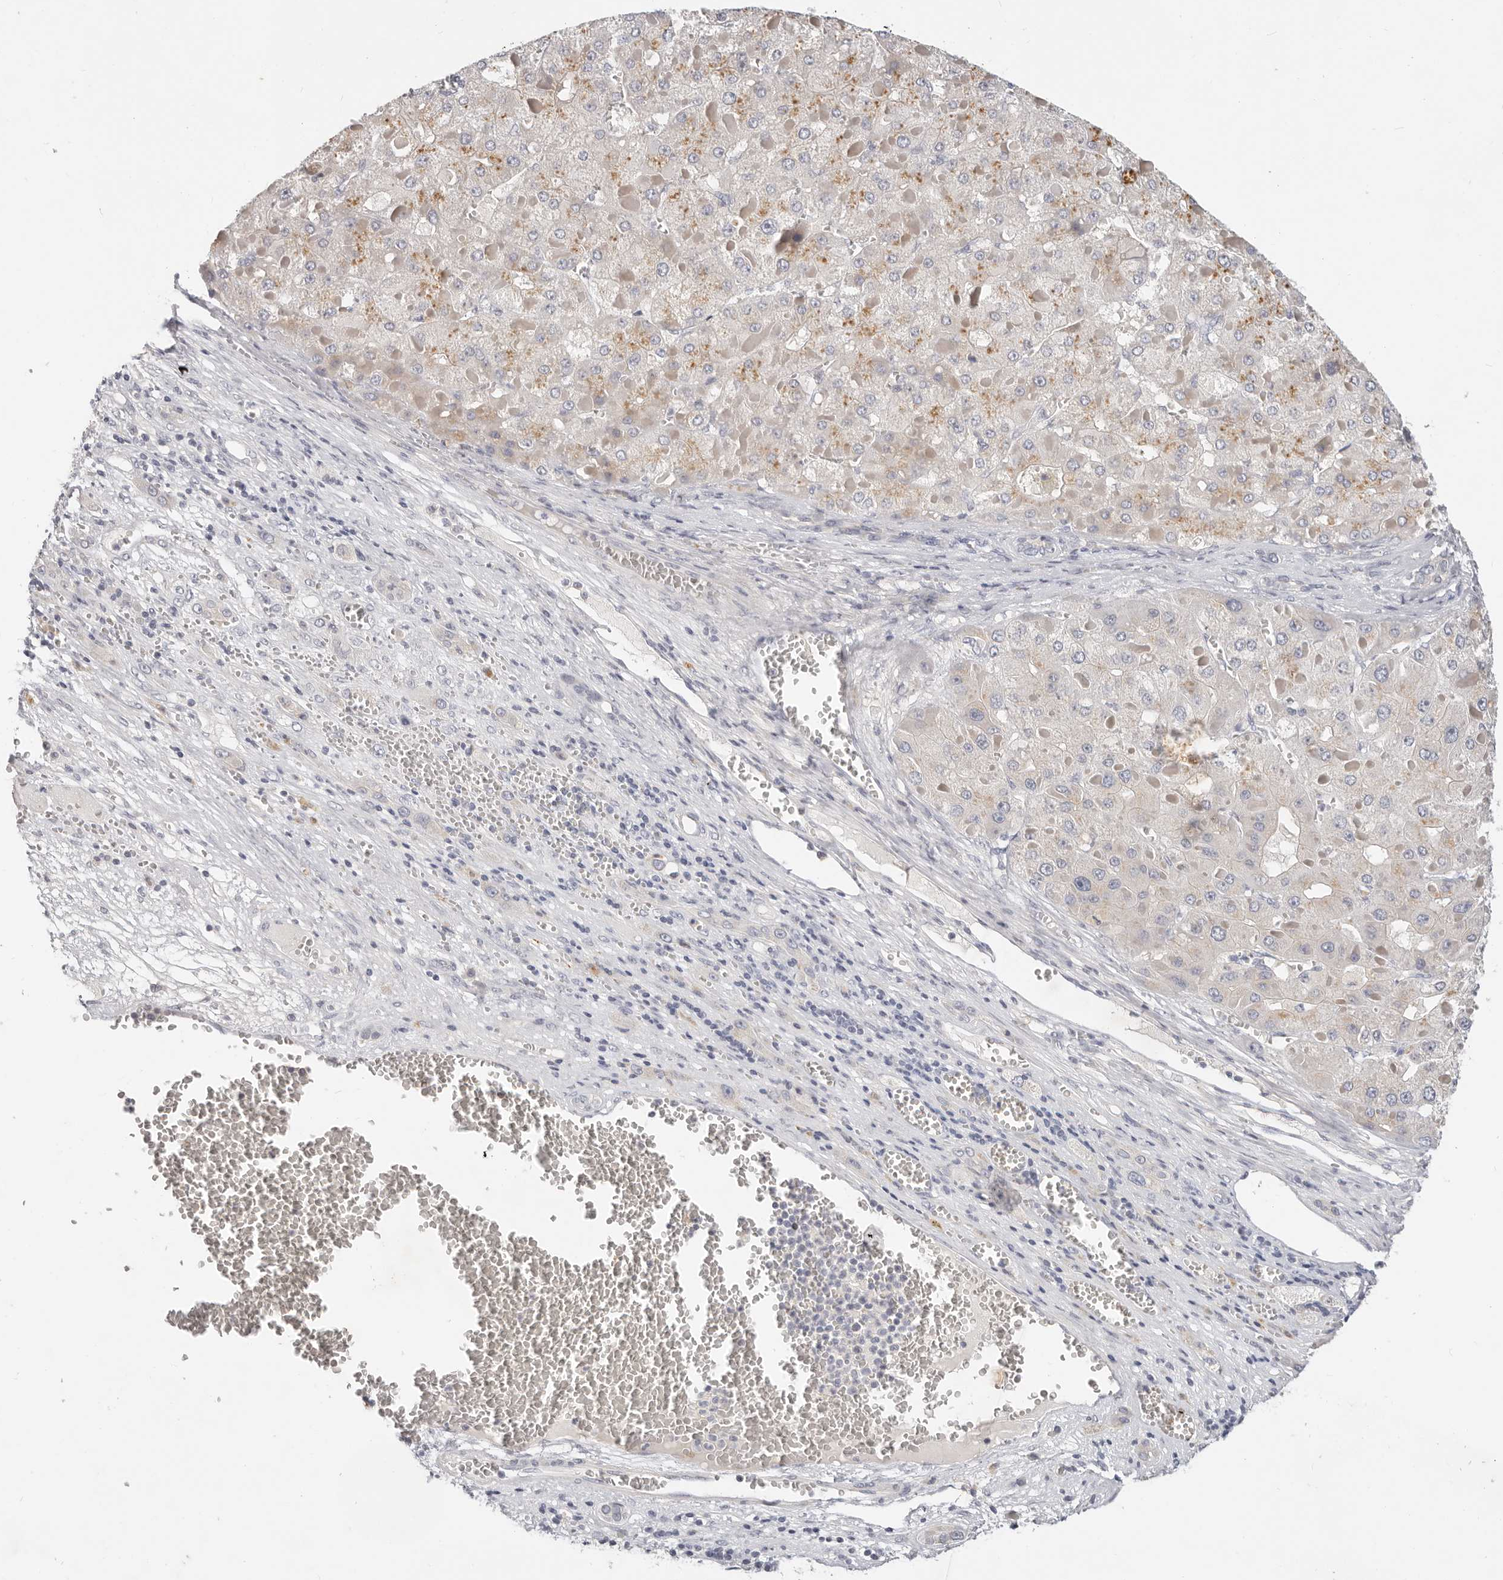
{"staining": {"intensity": "weak", "quantity": "<25%", "location": "cytoplasmic/membranous"}, "tissue": "liver cancer", "cell_type": "Tumor cells", "image_type": "cancer", "snomed": [{"axis": "morphology", "description": "Carcinoma, Hepatocellular, NOS"}, {"axis": "topography", "description": "Liver"}], "caption": "Tumor cells are negative for protein expression in human liver hepatocellular carcinoma.", "gene": "TMEM63B", "patient": {"sex": "female", "age": 73}}